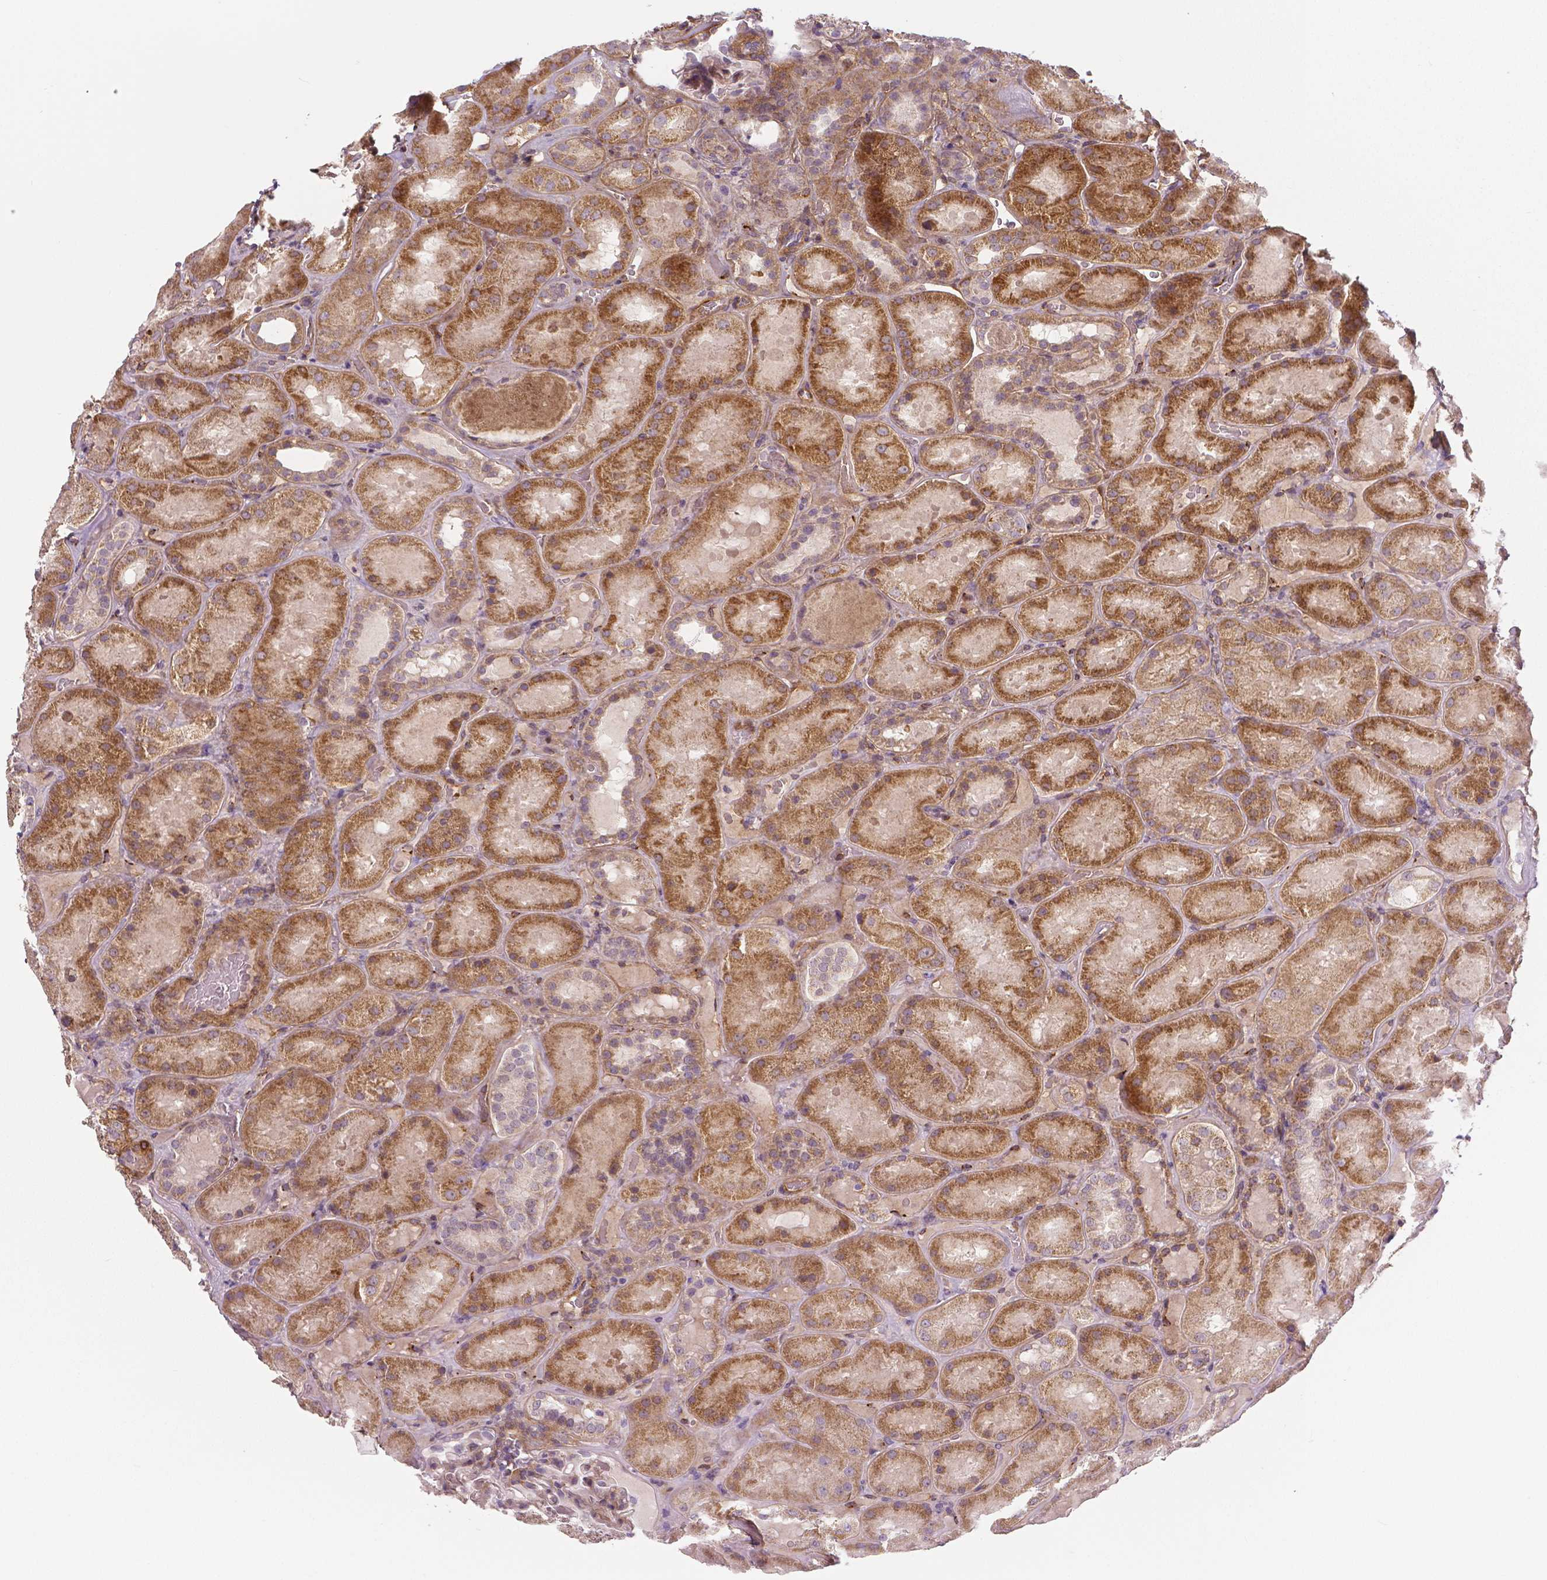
{"staining": {"intensity": "moderate", "quantity": "<25%", "location": "cytoplasmic/membranous"}, "tissue": "kidney", "cell_type": "Cells in glomeruli", "image_type": "normal", "snomed": [{"axis": "morphology", "description": "Normal tissue, NOS"}, {"axis": "topography", "description": "Kidney"}], "caption": "The histopathology image shows a brown stain indicating the presence of a protein in the cytoplasmic/membranous of cells in glomeruli in kidney. (DAB (3,3'-diaminobenzidine) IHC with brightfield microscopy, high magnification).", "gene": "FLT1", "patient": {"sex": "male", "age": 73}}